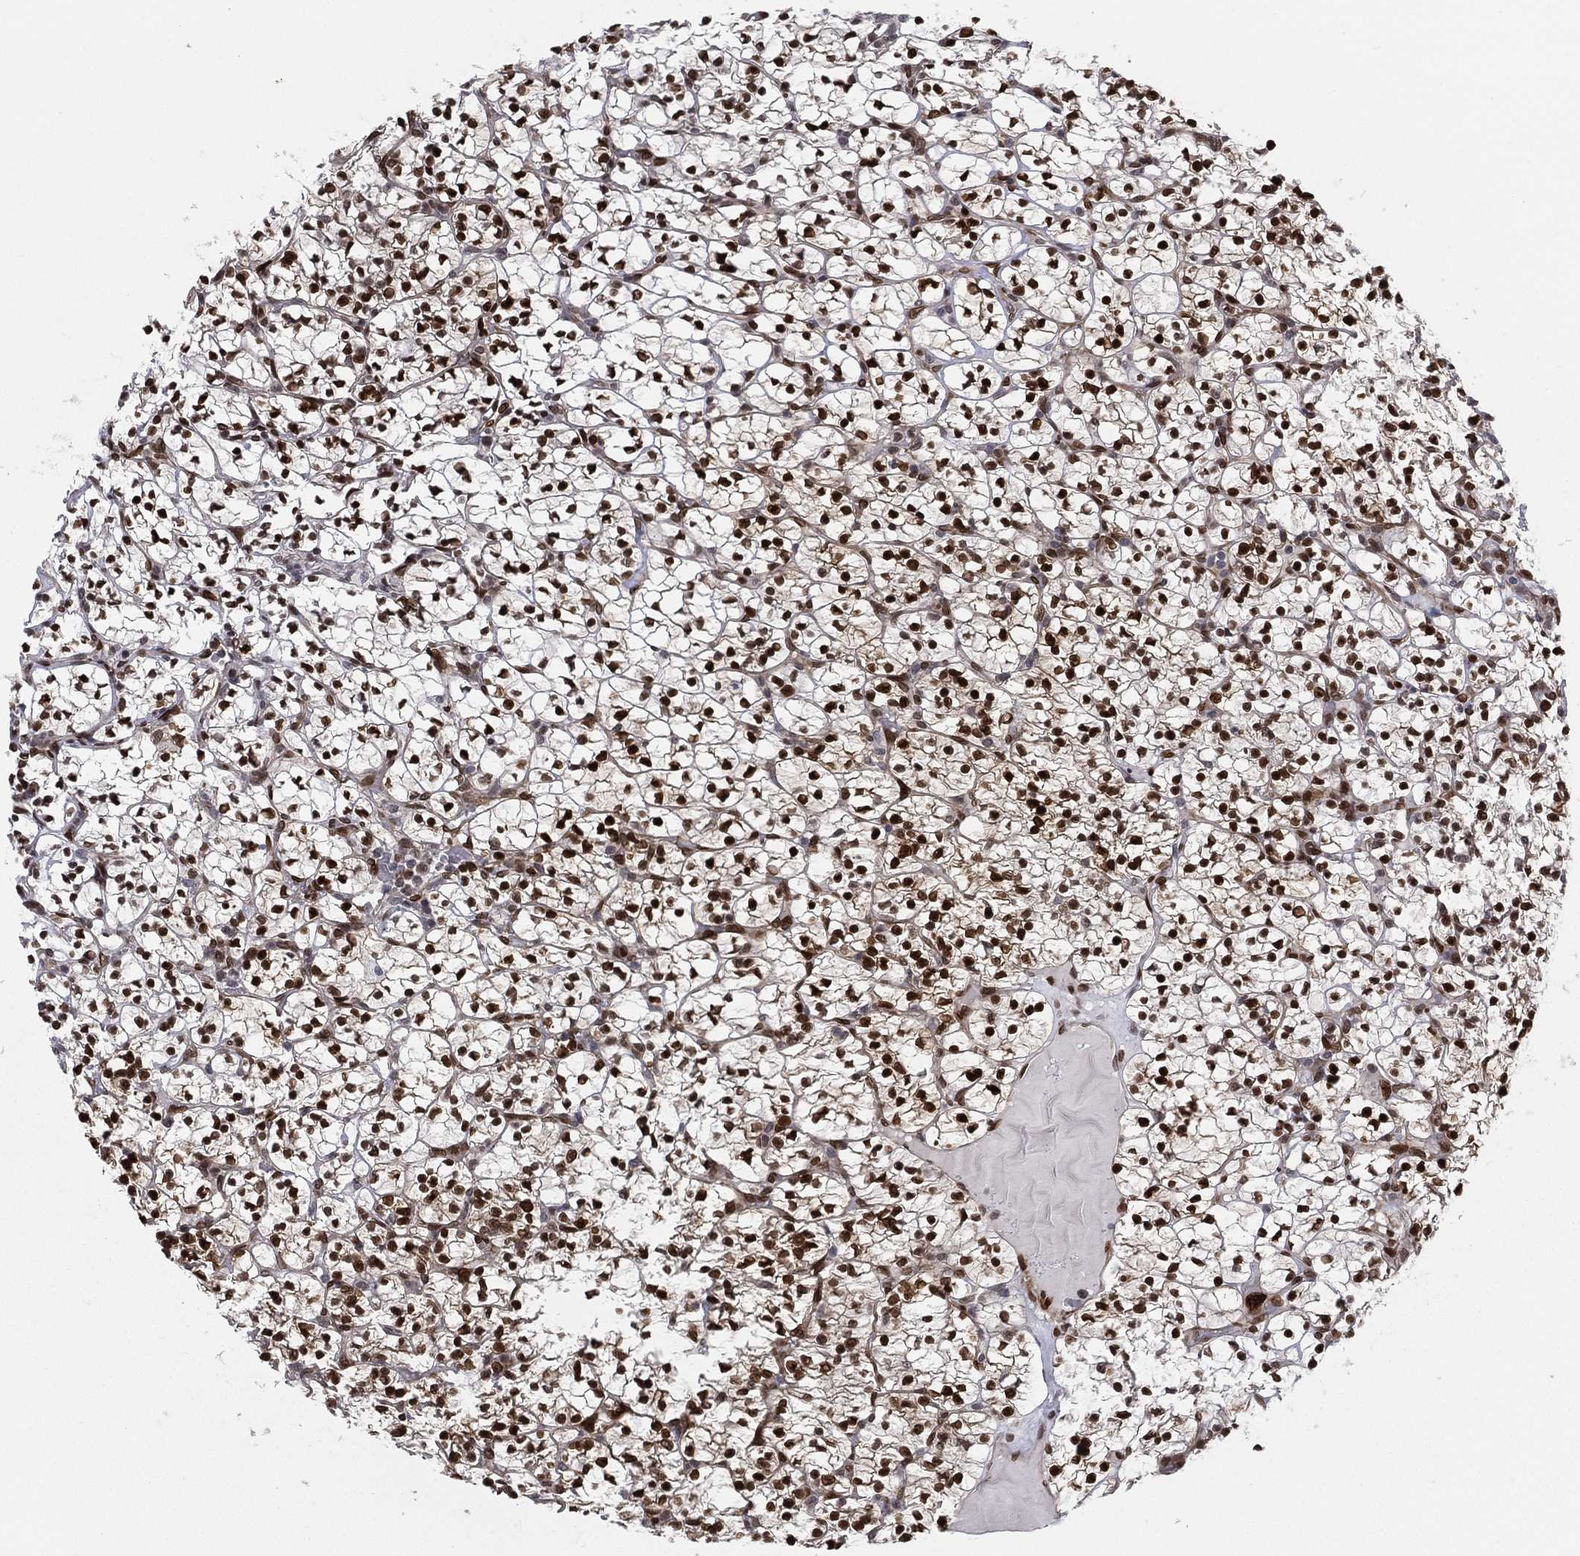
{"staining": {"intensity": "strong", "quantity": ">75%", "location": "nuclear"}, "tissue": "renal cancer", "cell_type": "Tumor cells", "image_type": "cancer", "snomed": [{"axis": "morphology", "description": "Adenocarcinoma, NOS"}, {"axis": "topography", "description": "Kidney"}], "caption": "This is a photomicrograph of IHC staining of renal cancer, which shows strong expression in the nuclear of tumor cells.", "gene": "LMNB1", "patient": {"sex": "female", "age": 89}}